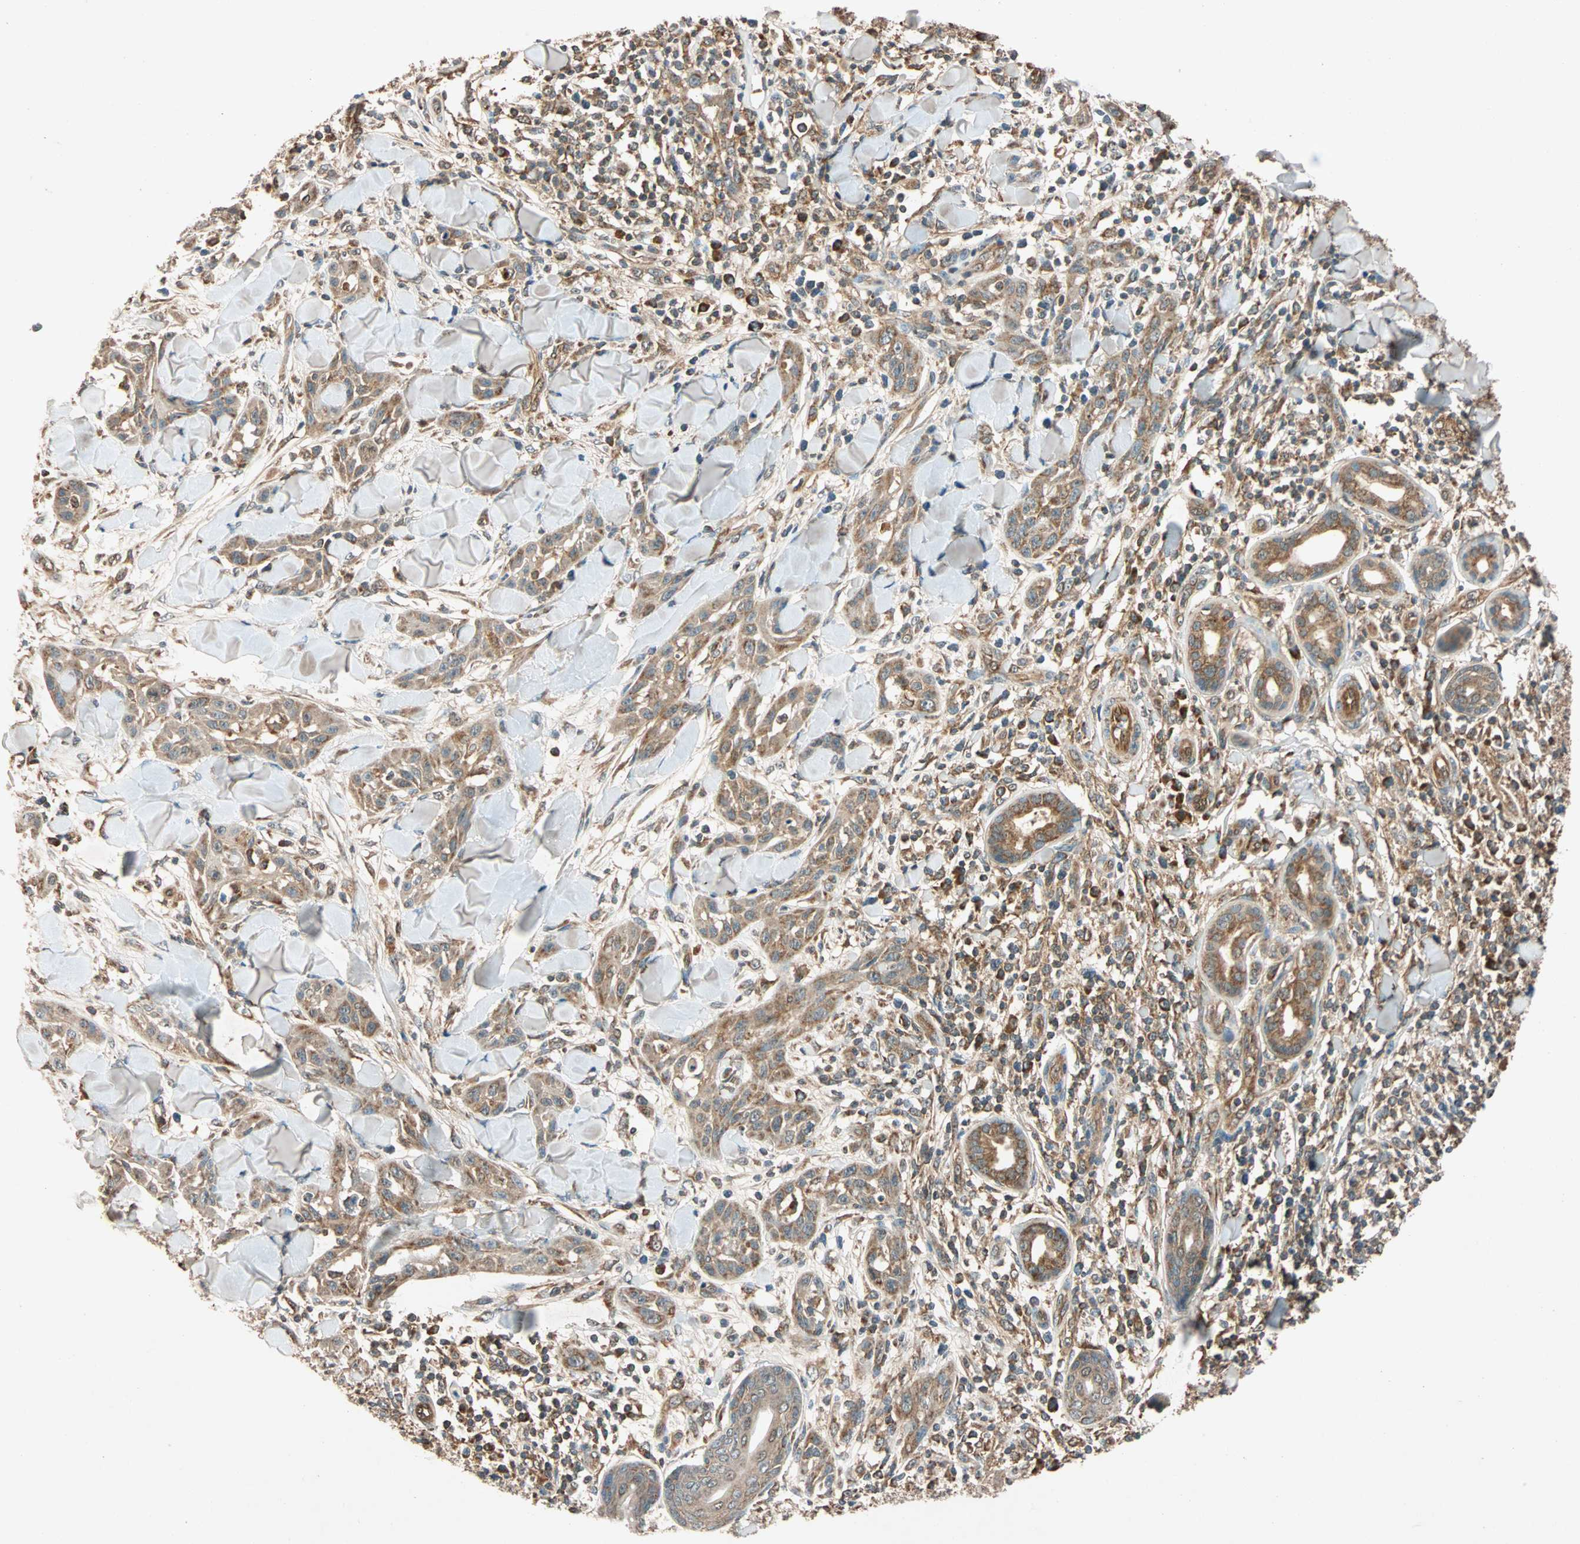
{"staining": {"intensity": "moderate", "quantity": ">75%", "location": "cytoplasmic/membranous"}, "tissue": "skin cancer", "cell_type": "Tumor cells", "image_type": "cancer", "snomed": [{"axis": "morphology", "description": "Squamous cell carcinoma, NOS"}, {"axis": "topography", "description": "Skin"}], "caption": "A medium amount of moderate cytoplasmic/membranous expression is appreciated in about >75% of tumor cells in skin cancer (squamous cell carcinoma) tissue.", "gene": "MAPK1", "patient": {"sex": "male", "age": 24}}